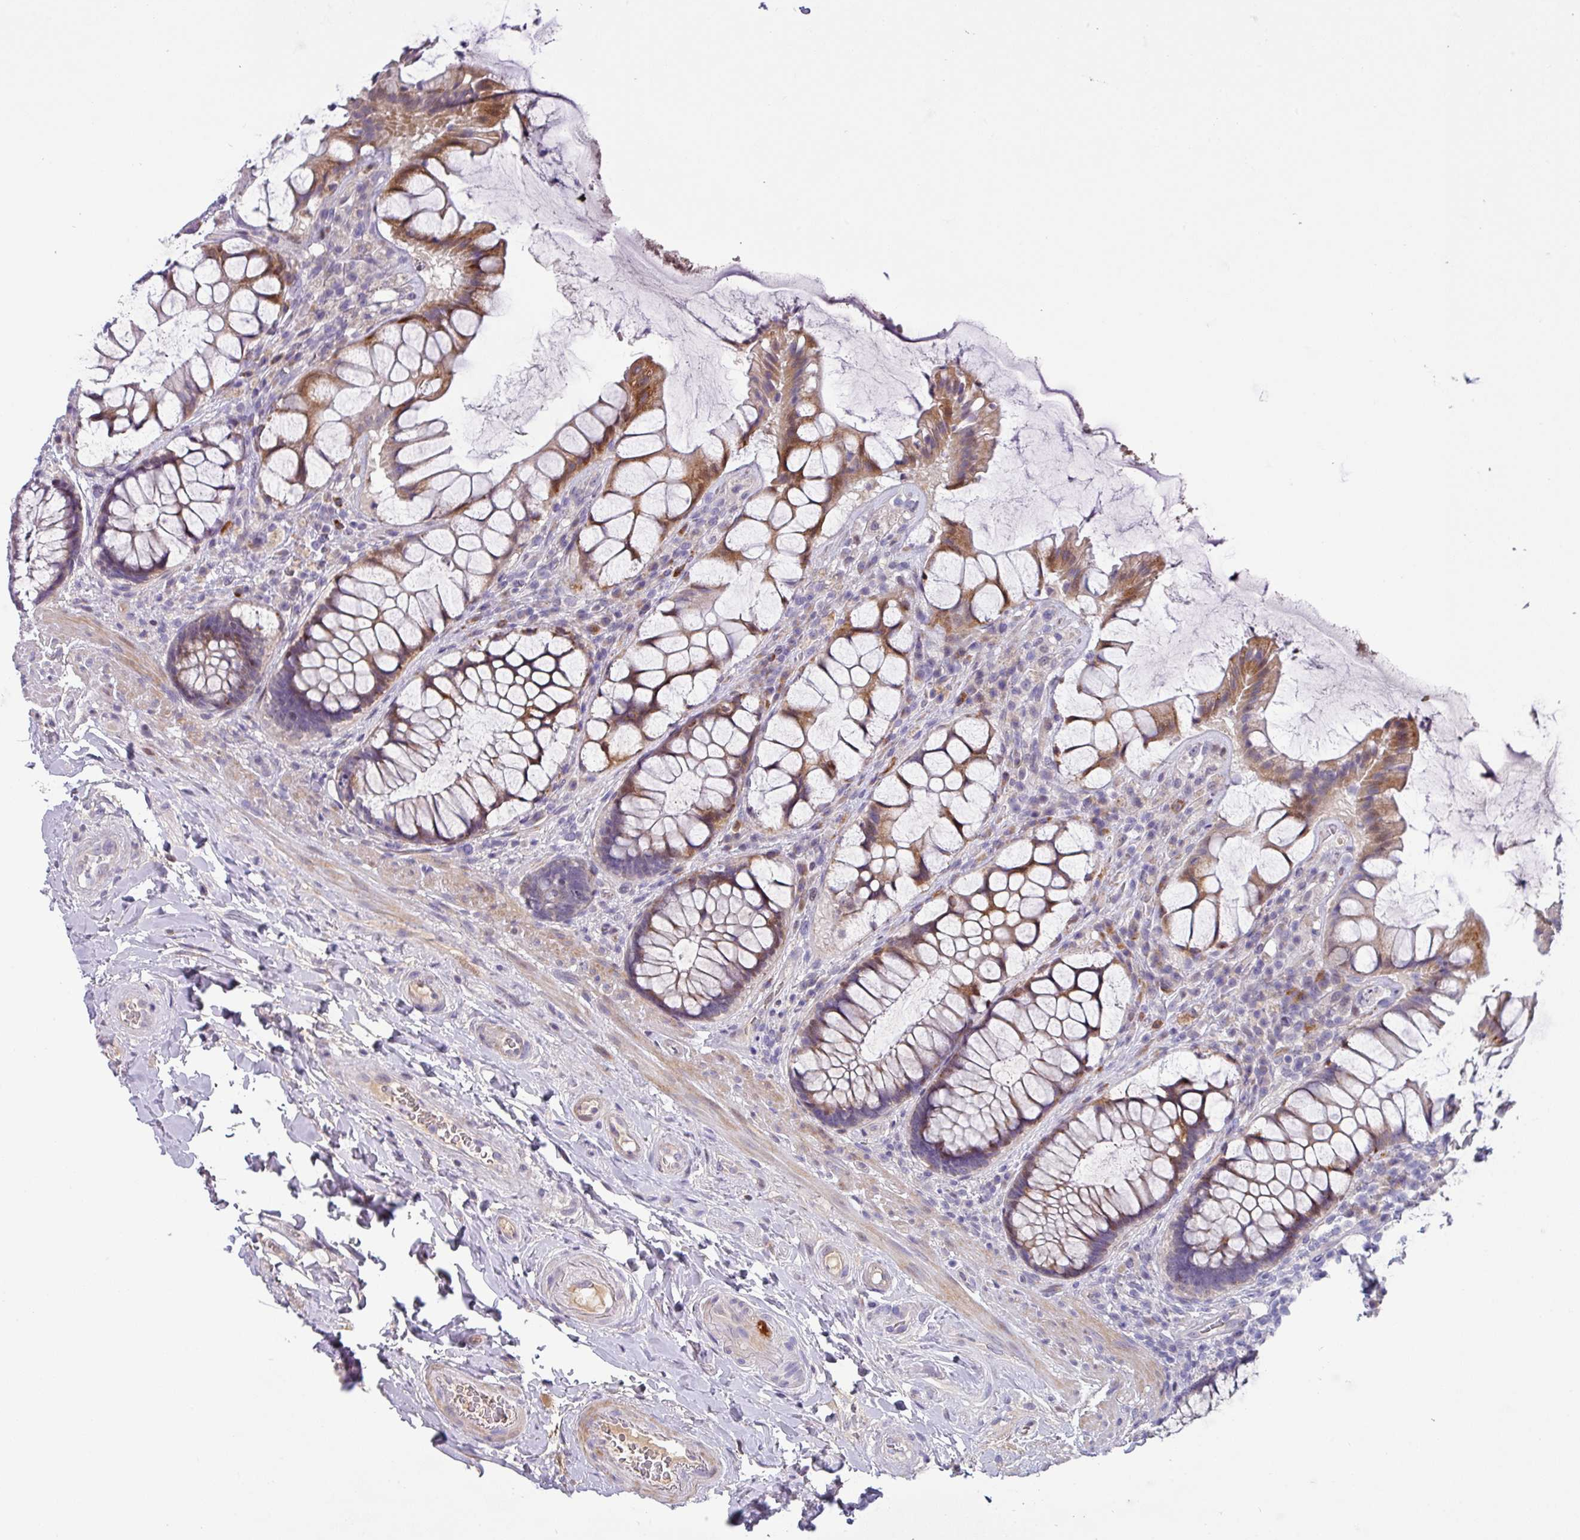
{"staining": {"intensity": "moderate", "quantity": "25%-75%", "location": "cytoplasmic/membranous"}, "tissue": "rectum", "cell_type": "Glandular cells", "image_type": "normal", "snomed": [{"axis": "morphology", "description": "Normal tissue, NOS"}, {"axis": "topography", "description": "Rectum"}], "caption": "Rectum stained for a protein displays moderate cytoplasmic/membranous positivity in glandular cells. Using DAB (brown) and hematoxylin (blue) stains, captured at high magnification using brightfield microscopy.", "gene": "KLHL3", "patient": {"sex": "female", "age": 58}}